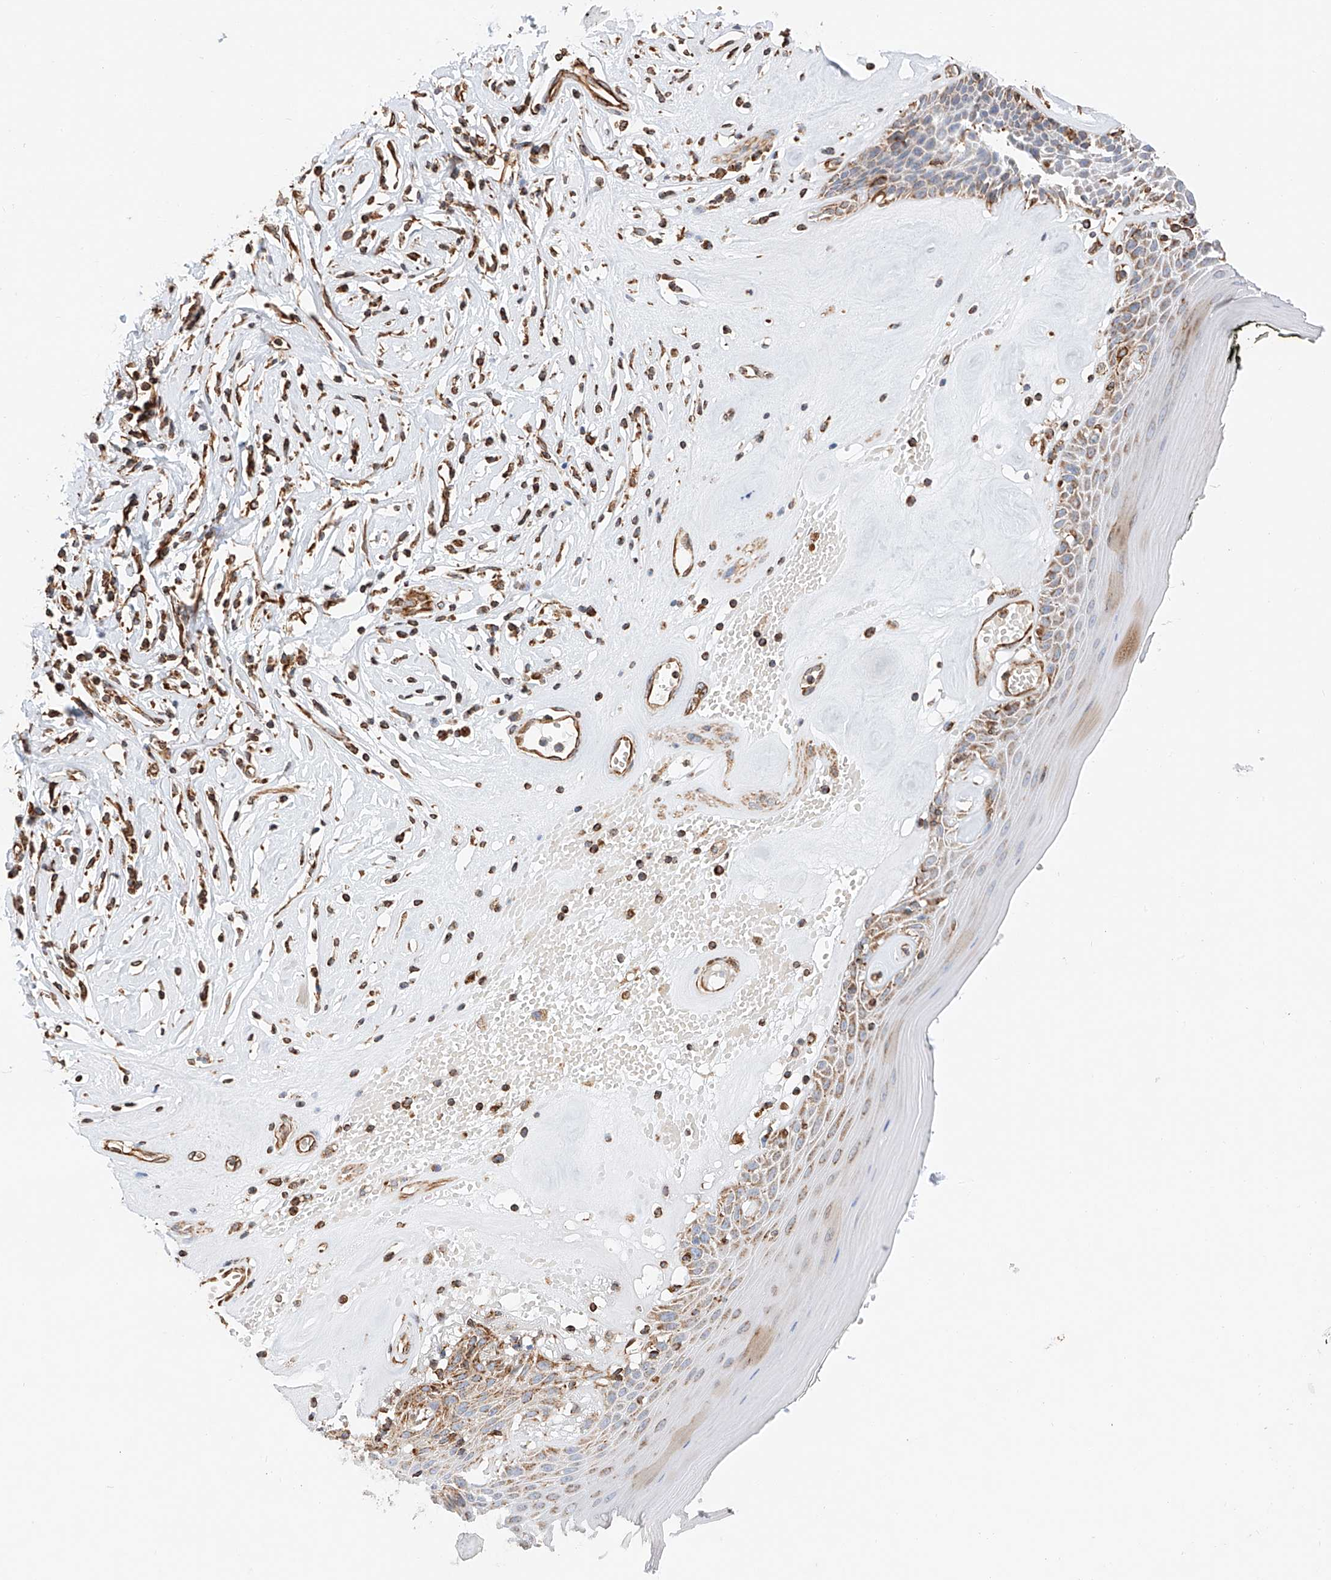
{"staining": {"intensity": "moderate", "quantity": ">75%", "location": "cytoplasmic/membranous"}, "tissue": "skin", "cell_type": "Epidermal cells", "image_type": "normal", "snomed": [{"axis": "morphology", "description": "Normal tissue, NOS"}, {"axis": "morphology", "description": "Inflammation, NOS"}, {"axis": "topography", "description": "Vulva"}], "caption": "Immunohistochemistry of normal skin reveals medium levels of moderate cytoplasmic/membranous staining in about >75% of epidermal cells. The staining is performed using DAB brown chromogen to label protein expression. The nuclei are counter-stained blue using hematoxylin.", "gene": "NDUFV3", "patient": {"sex": "female", "age": 84}}